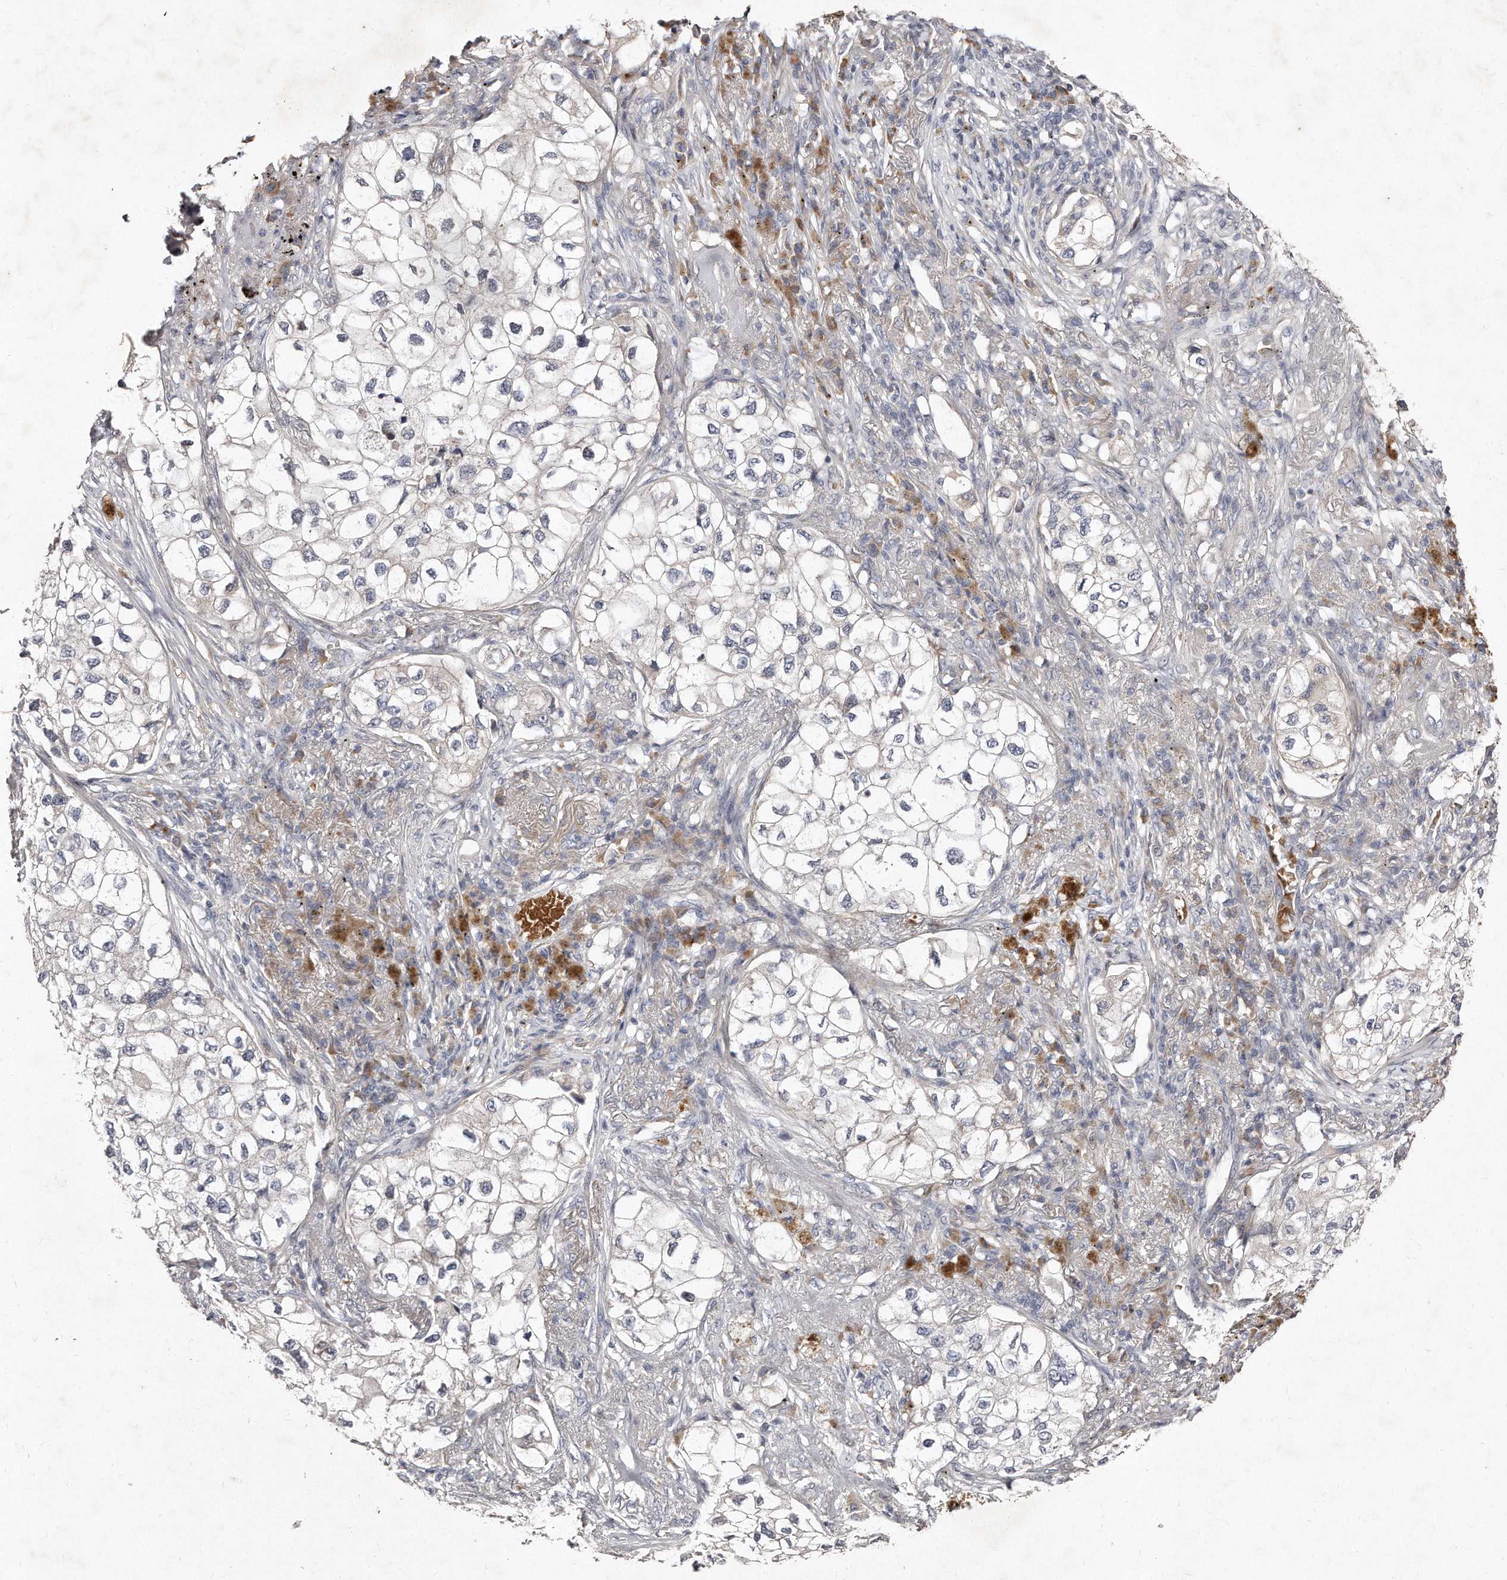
{"staining": {"intensity": "negative", "quantity": "none", "location": "none"}, "tissue": "lung cancer", "cell_type": "Tumor cells", "image_type": "cancer", "snomed": [{"axis": "morphology", "description": "Adenocarcinoma, NOS"}, {"axis": "topography", "description": "Lung"}], "caption": "The micrograph exhibits no significant staining in tumor cells of lung adenocarcinoma.", "gene": "TECR", "patient": {"sex": "male", "age": 63}}